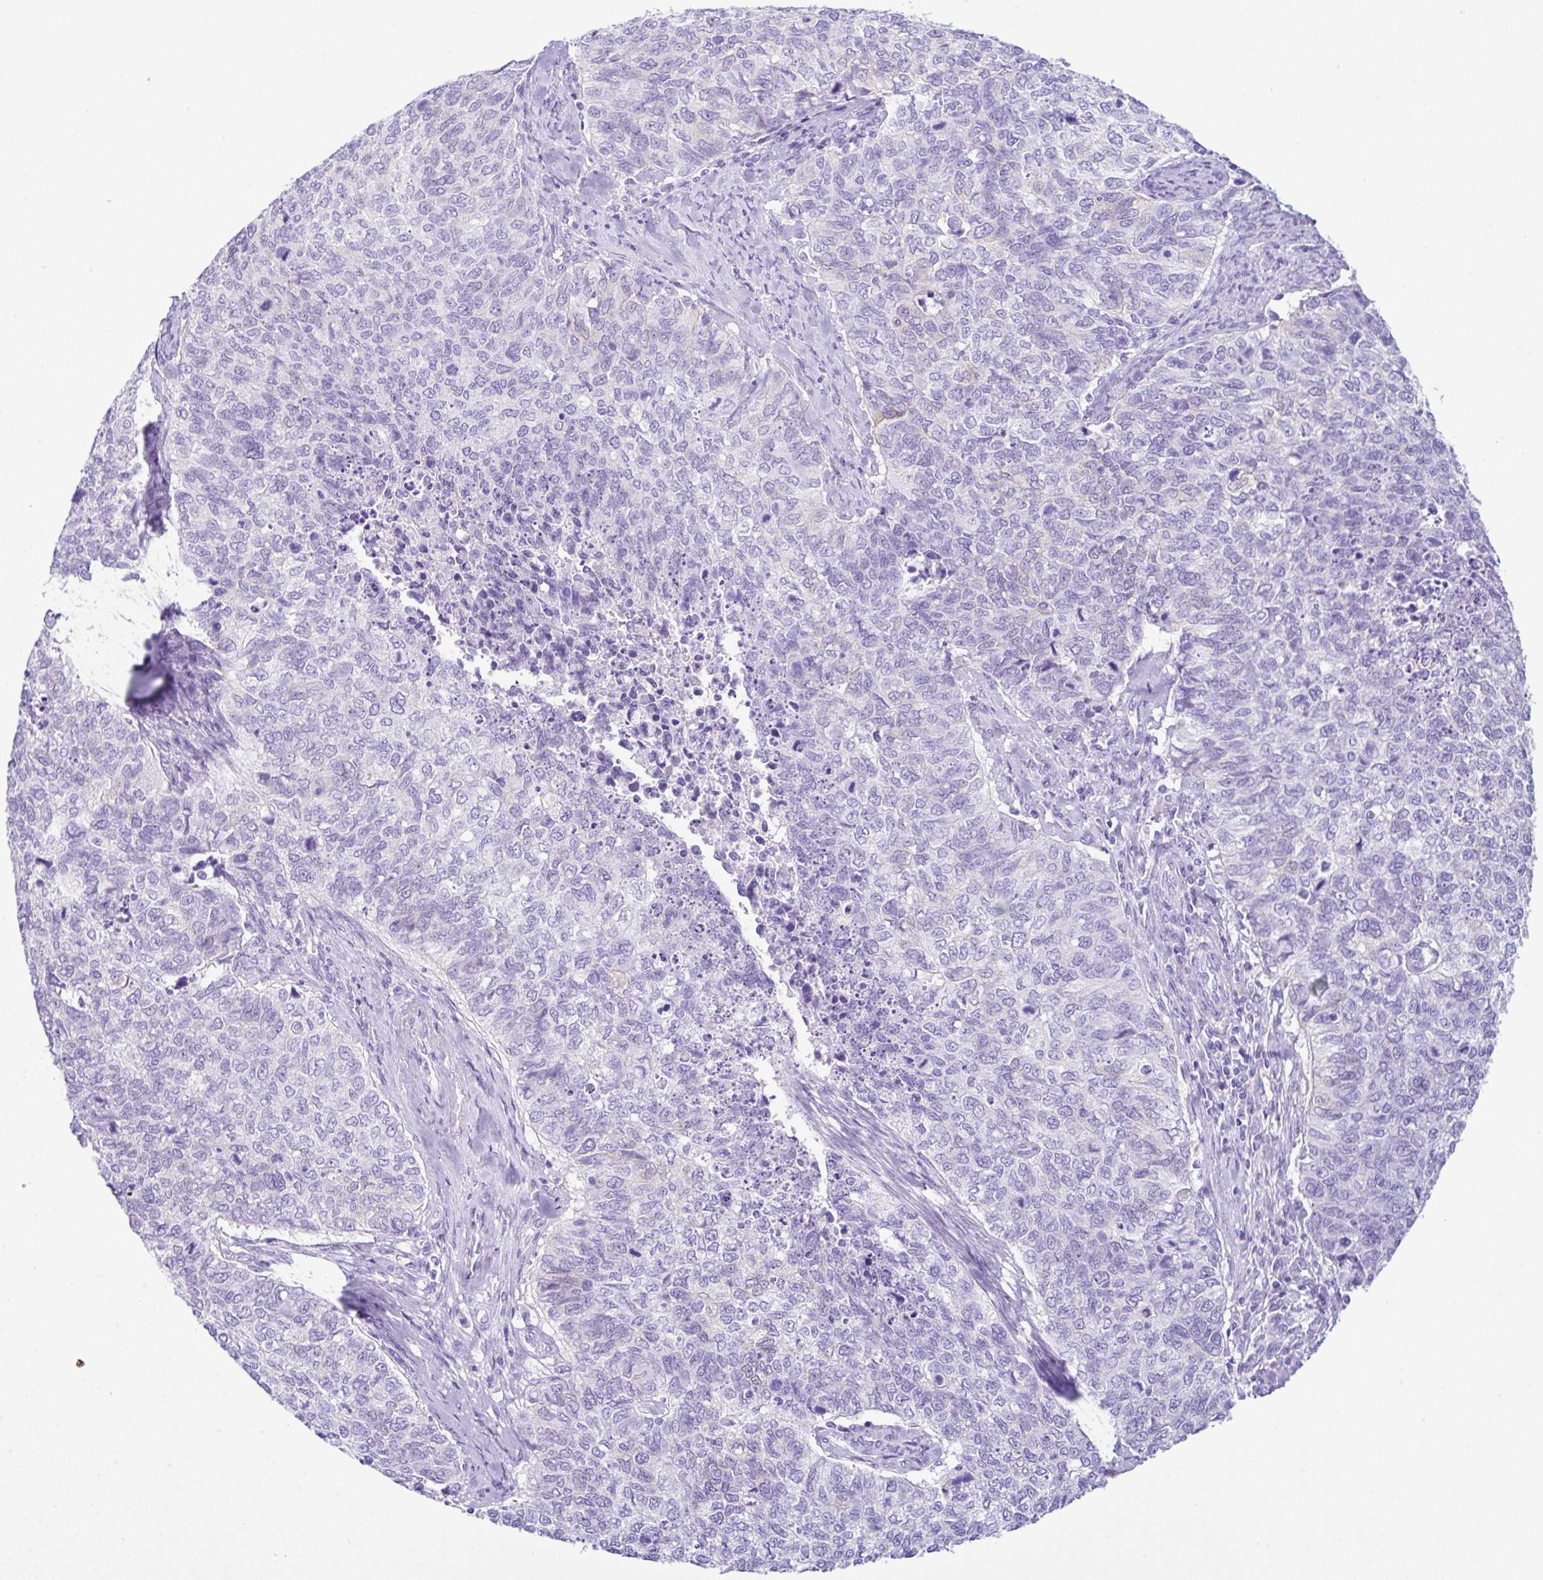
{"staining": {"intensity": "negative", "quantity": "none", "location": "none"}, "tissue": "cervical cancer", "cell_type": "Tumor cells", "image_type": "cancer", "snomed": [{"axis": "morphology", "description": "Adenocarcinoma, NOS"}, {"axis": "topography", "description": "Cervix"}], "caption": "Tumor cells are negative for brown protein staining in cervical cancer (adenocarcinoma).", "gene": "RRM2", "patient": {"sex": "female", "age": 63}}